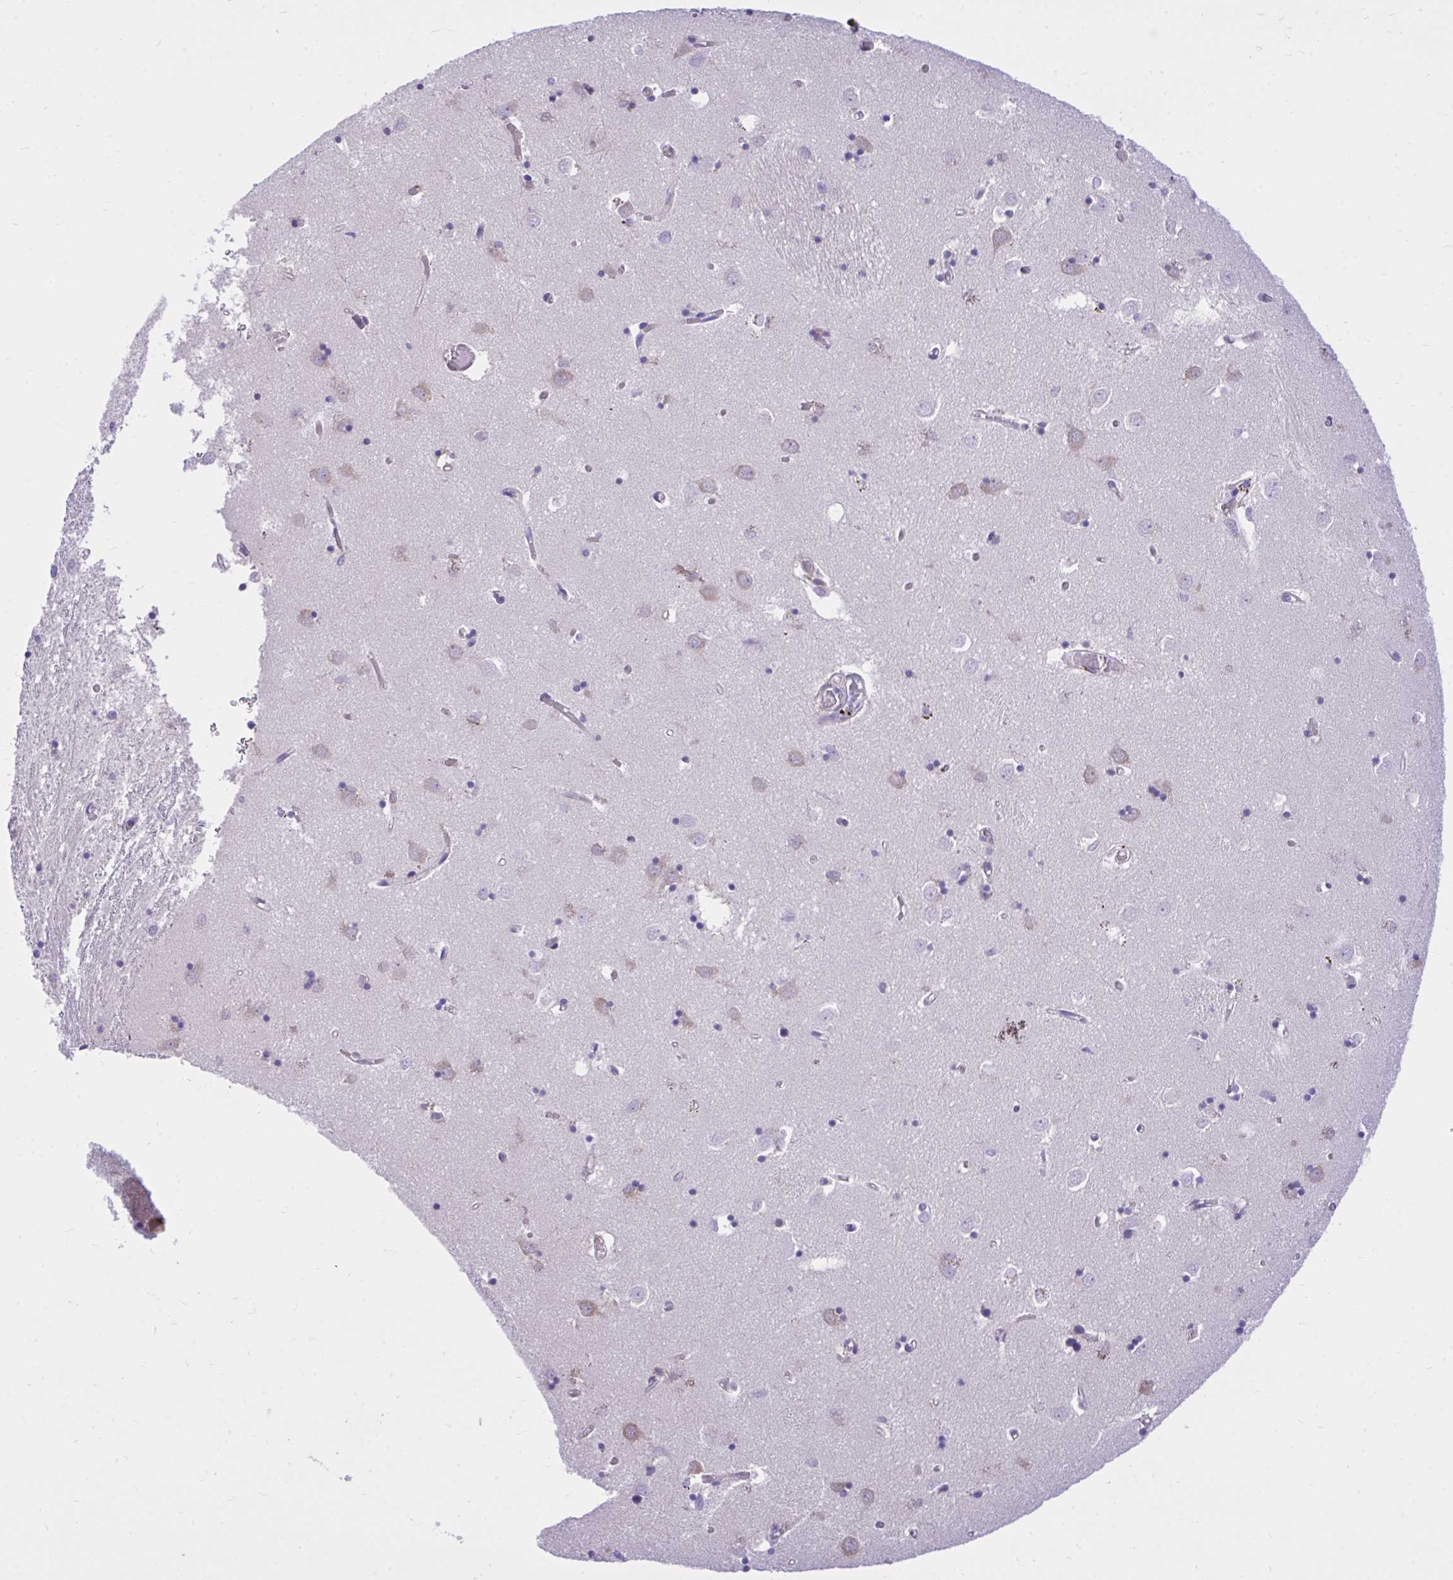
{"staining": {"intensity": "negative", "quantity": "none", "location": "none"}, "tissue": "caudate", "cell_type": "Glial cells", "image_type": "normal", "snomed": [{"axis": "morphology", "description": "Normal tissue, NOS"}, {"axis": "topography", "description": "Lateral ventricle wall"}], "caption": "An immunohistochemistry (IHC) image of normal caudate is shown. There is no staining in glial cells of caudate. The staining was performed using DAB (3,3'-diaminobenzidine) to visualize the protein expression in brown, while the nuclei were stained in blue with hematoxylin (Magnification: 20x).", "gene": "HRG", "patient": {"sex": "male", "age": 70}}